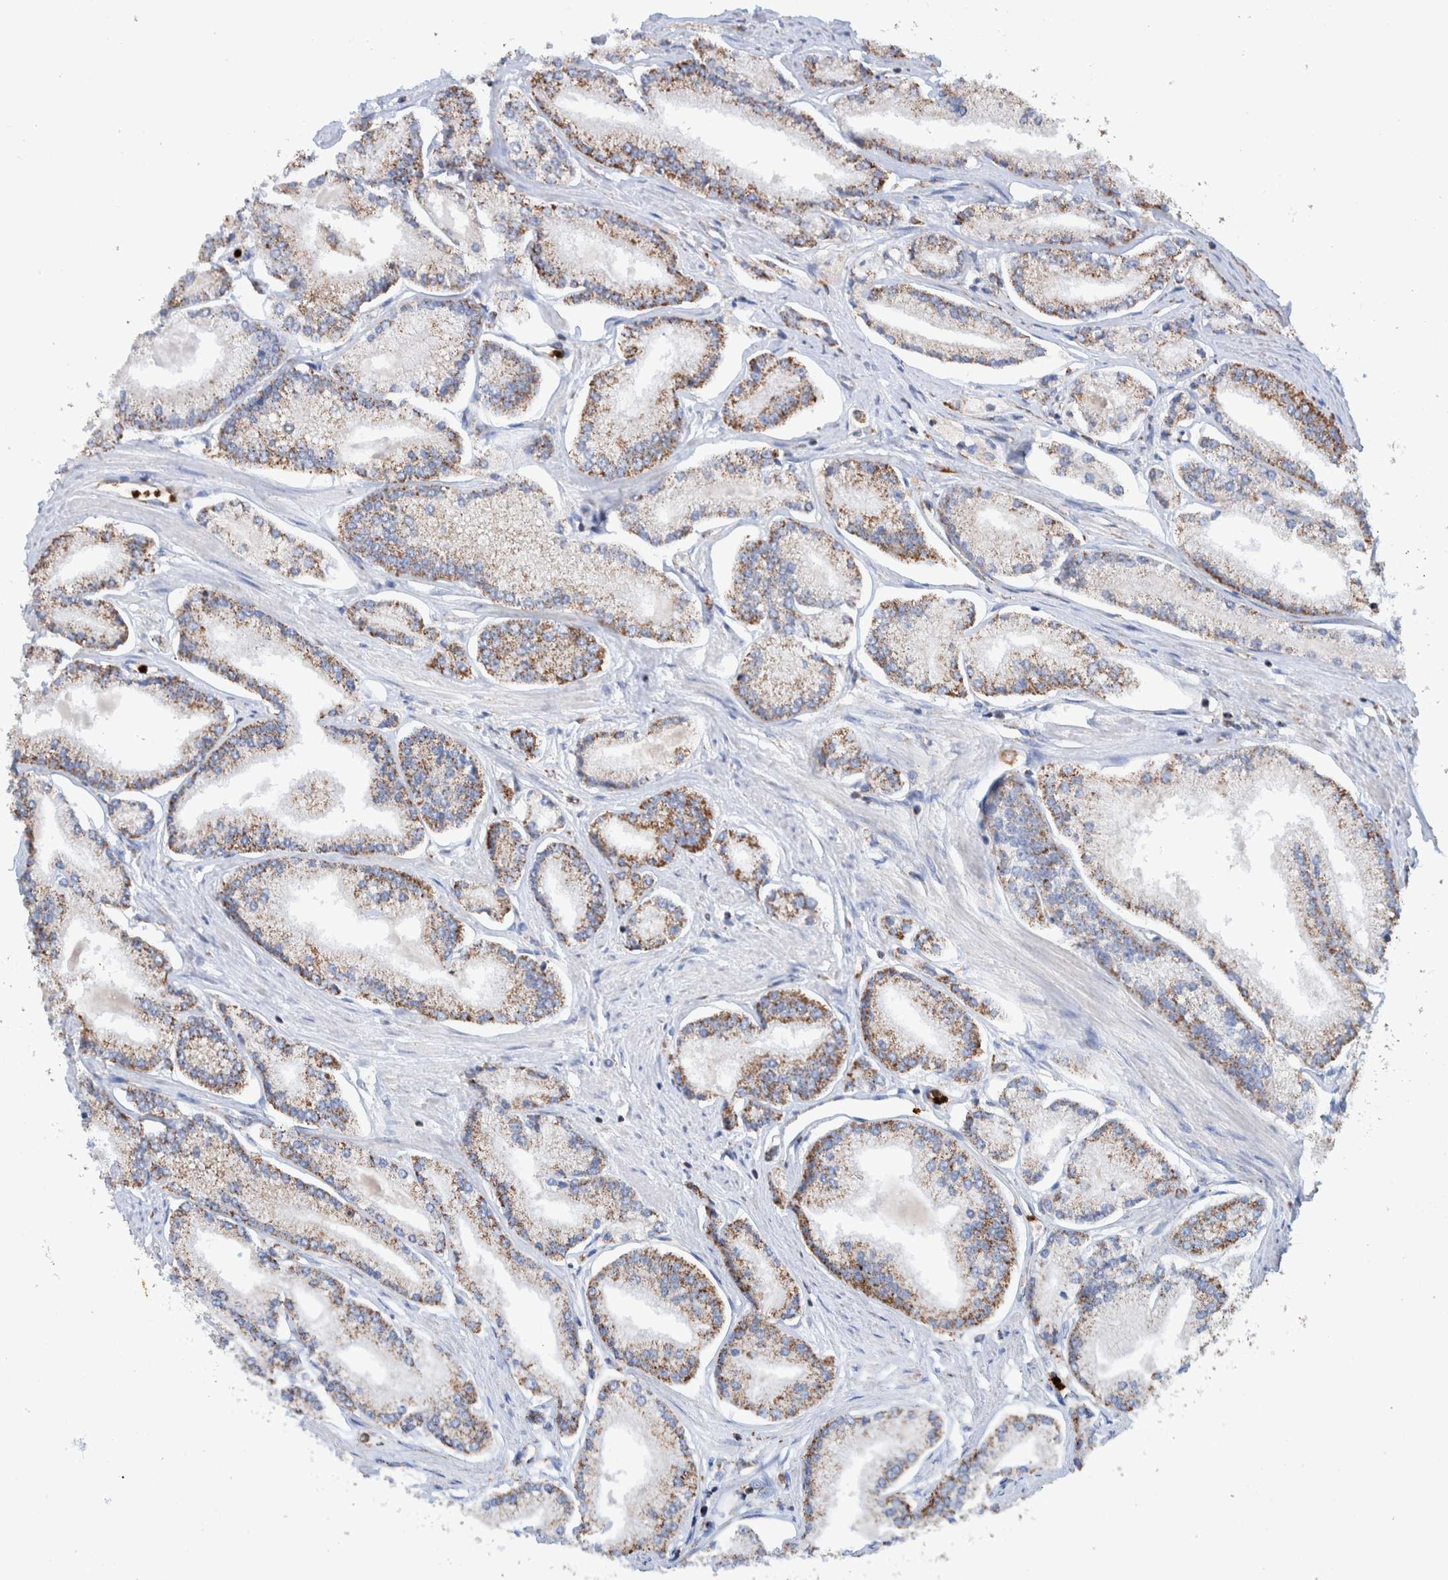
{"staining": {"intensity": "moderate", "quantity": ">75%", "location": "cytoplasmic/membranous"}, "tissue": "prostate cancer", "cell_type": "Tumor cells", "image_type": "cancer", "snomed": [{"axis": "morphology", "description": "Adenocarcinoma, Low grade"}, {"axis": "topography", "description": "Prostate"}], "caption": "Prostate cancer (adenocarcinoma (low-grade)) stained with IHC exhibits moderate cytoplasmic/membranous expression in about >75% of tumor cells. (DAB = brown stain, brightfield microscopy at high magnification).", "gene": "DECR1", "patient": {"sex": "male", "age": 52}}